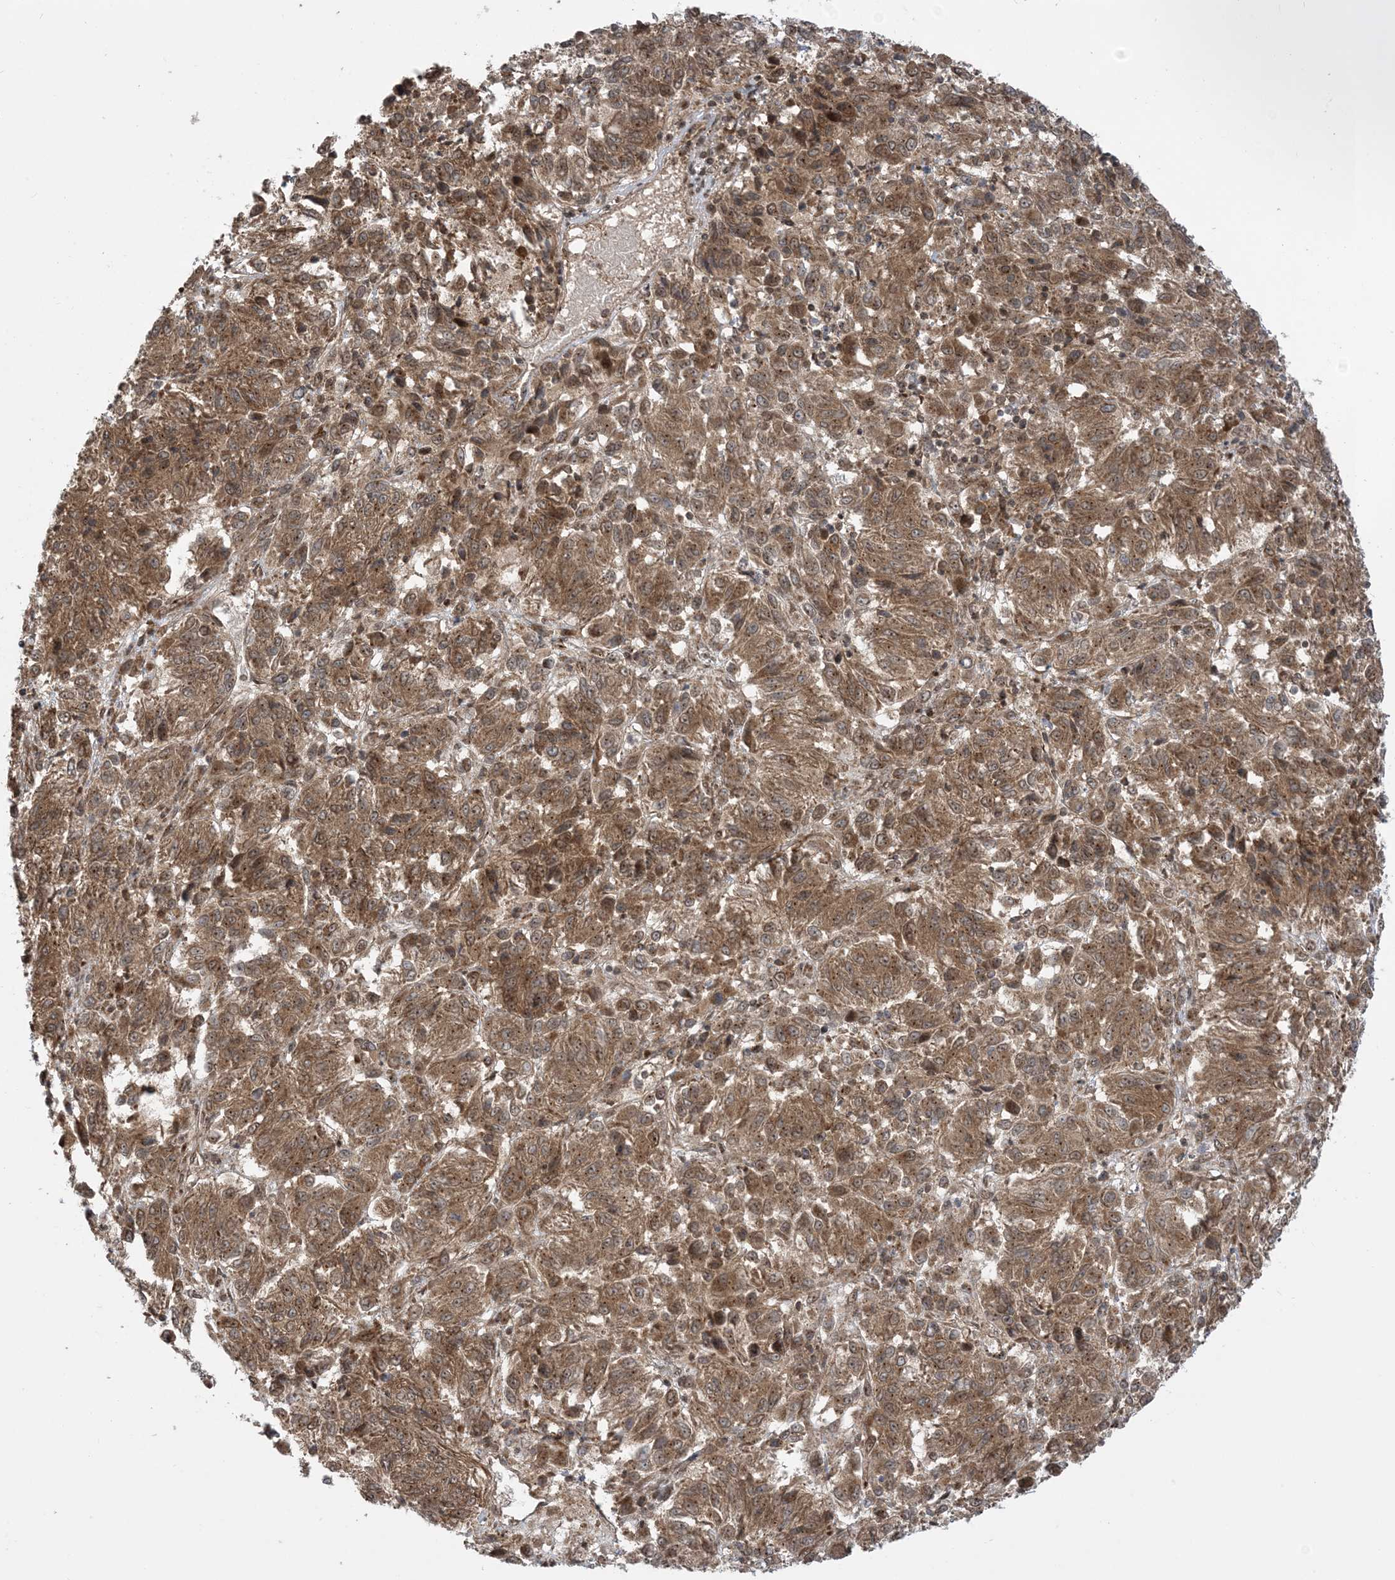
{"staining": {"intensity": "strong", "quantity": ">75%", "location": "cytoplasmic/membranous"}, "tissue": "melanoma", "cell_type": "Tumor cells", "image_type": "cancer", "snomed": [{"axis": "morphology", "description": "Malignant melanoma, Metastatic site"}, {"axis": "topography", "description": "Lung"}], "caption": "Immunohistochemical staining of human melanoma displays strong cytoplasmic/membranous protein expression in approximately >75% of tumor cells. (DAB IHC, brown staining for protein, blue staining for nuclei).", "gene": "CASP4", "patient": {"sex": "male", "age": 64}}